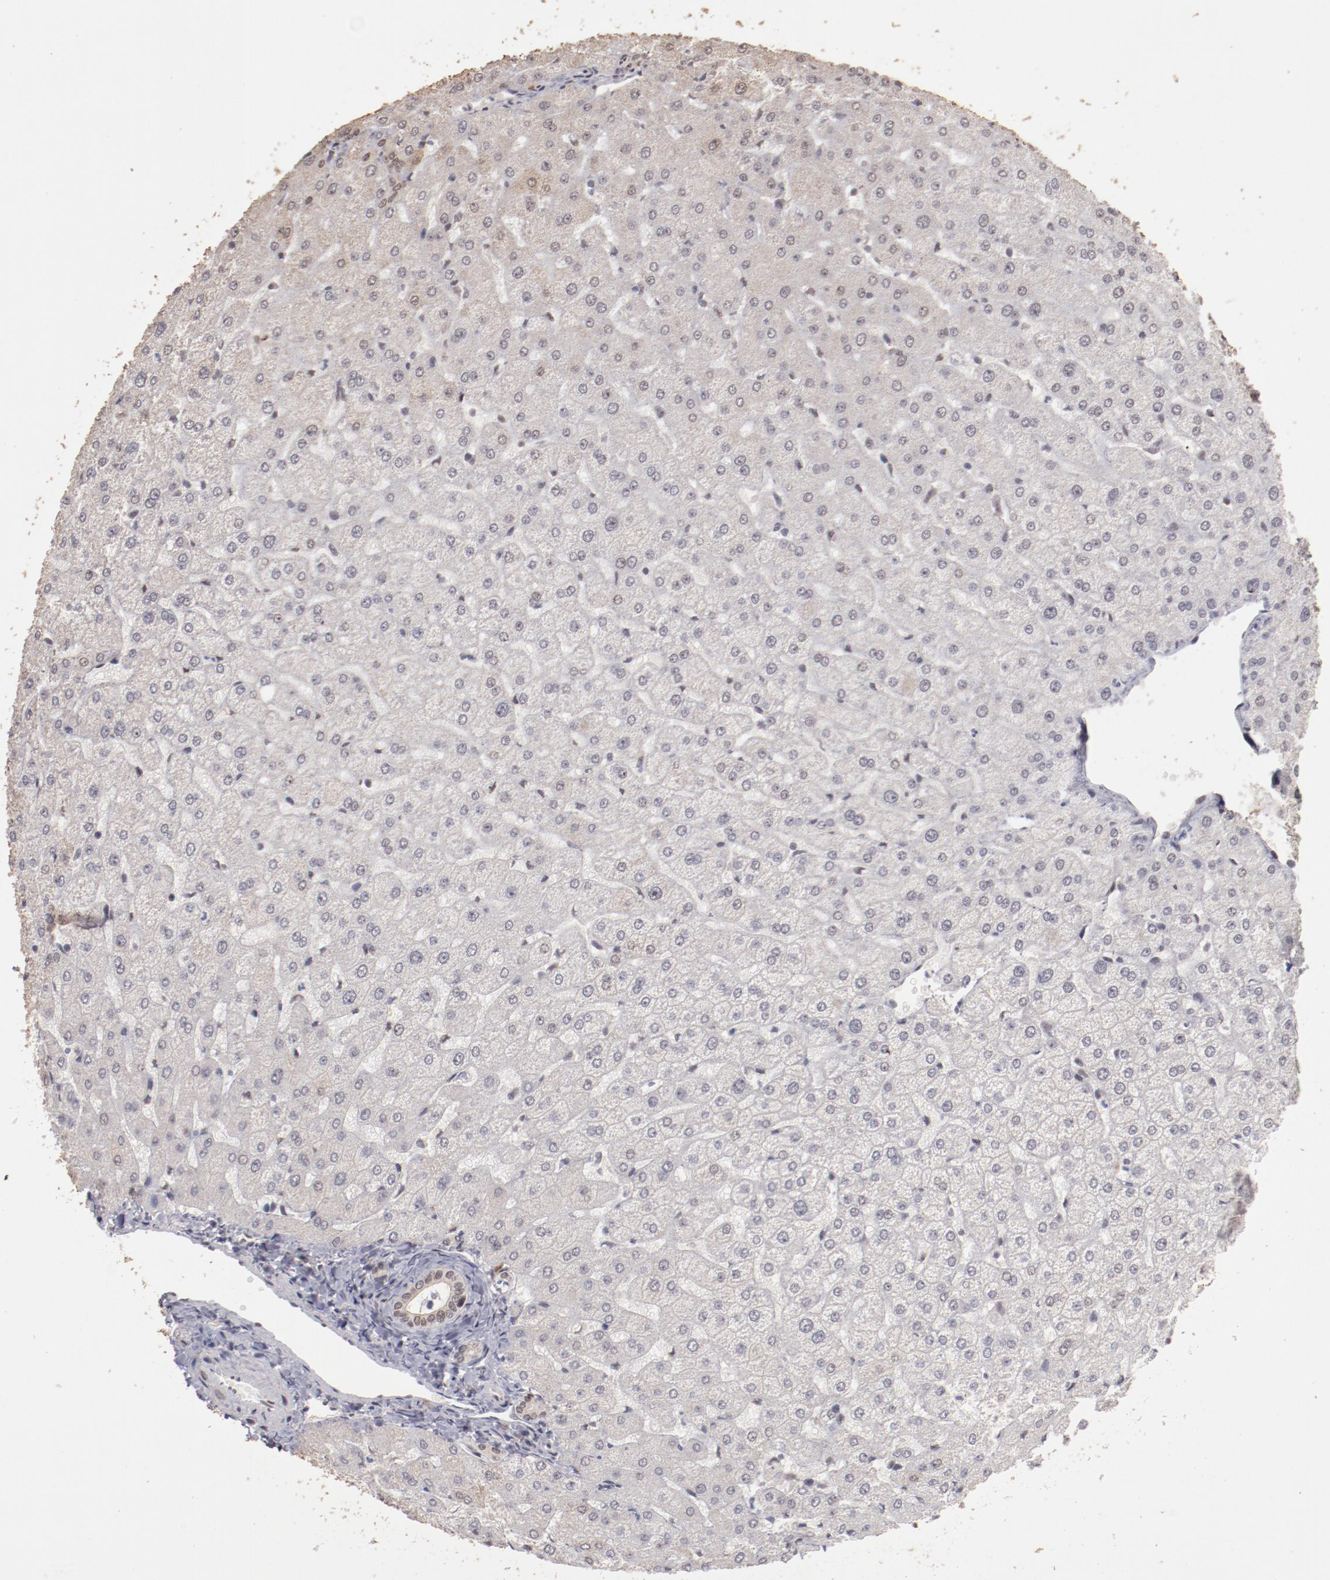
{"staining": {"intensity": "weak", "quantity": "25%-75%", "location": "cytoplasmic/membranous,nuclear"}, "tissue": "liver", "cell_type": "Cholangiocytes", "image_type": "normal", "snomed": [{"axis": "morphology", "description": "Normal tissue, NOS"}, {"axis": "morphology", "description": "Fibrosis, NOS"}, {"axis": "topography", "description": "Liver"}], "caption": "Immunohistochemical staining of benign liver demonstrates weak cytoplasmic/membranous,nuclear protein staining in approximately 25%-75% of cholangiocytes. The protein is stained brown, and the nuclei are stained in blue (DAB IHC with brightfield microscopy, high magnification).", "gene": "CLOCK", "patient": {"sex": "female", "age": 29}}